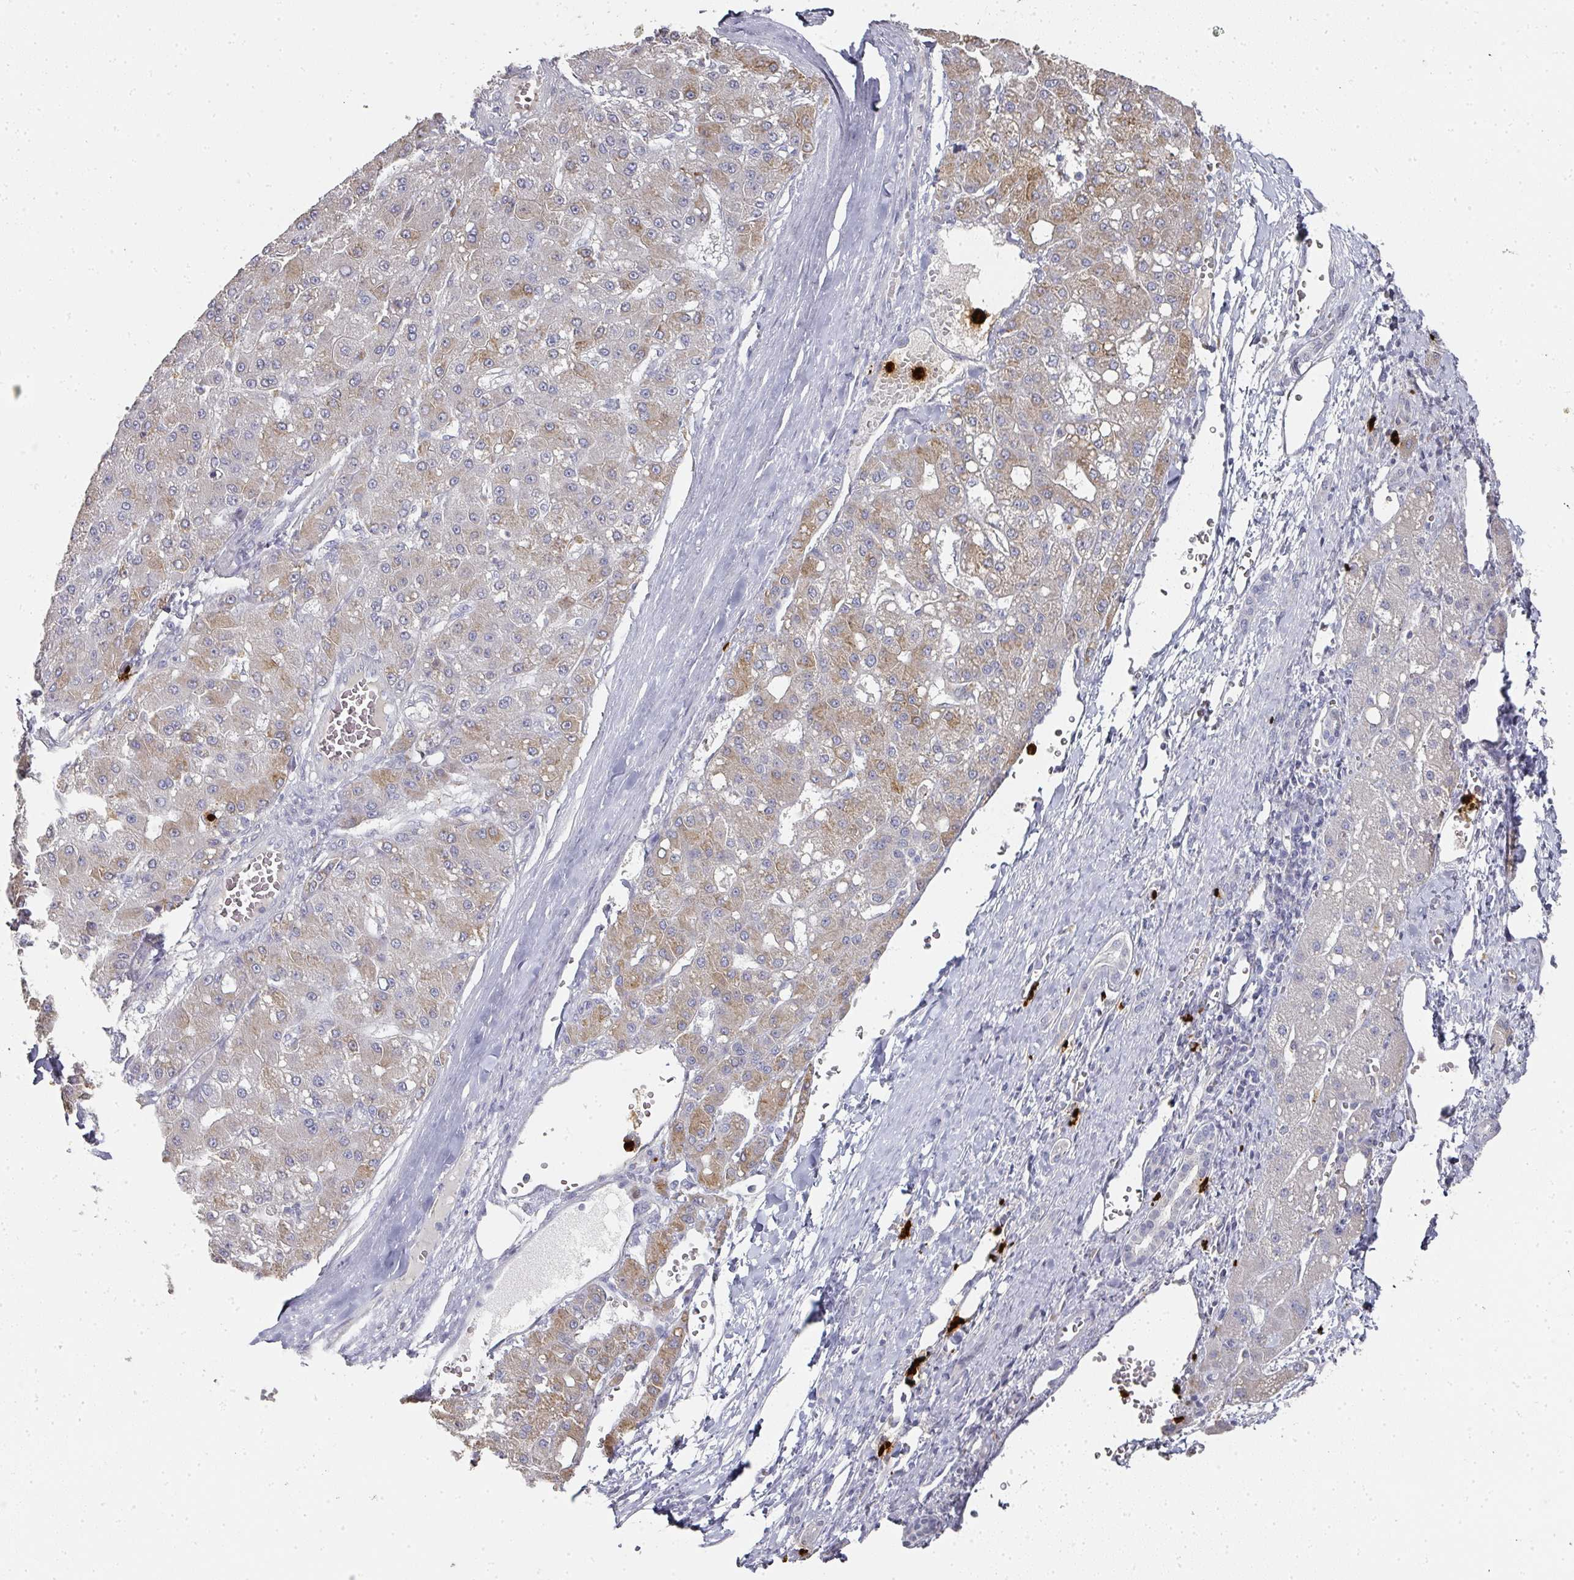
{"staining": {"intensity": "moderate", "quantity": "25%-75%", "location": "cytoplasmic/membranous"}, "tissue": "liver cancer", "cell_type": "Tumor cells", "image_type": "cancer", "snomed": [{"axis": "morphology", "description": "Carcinoma, Hepatocellular, NOS"}, {"axis": "topography", "description": "Liver"}], "caption": "High-magnification brightfield microscopy of hepatocellular carcinoma (liver) stained with DAB (brown) and counterstained with hematoxylin (blue). tumor cells exhibit moderate cytoplasmic/membranous staining is present in about25%-75% of cells.", "gene": "CAMP", "patient": {"sex": "male", "age": 67}}